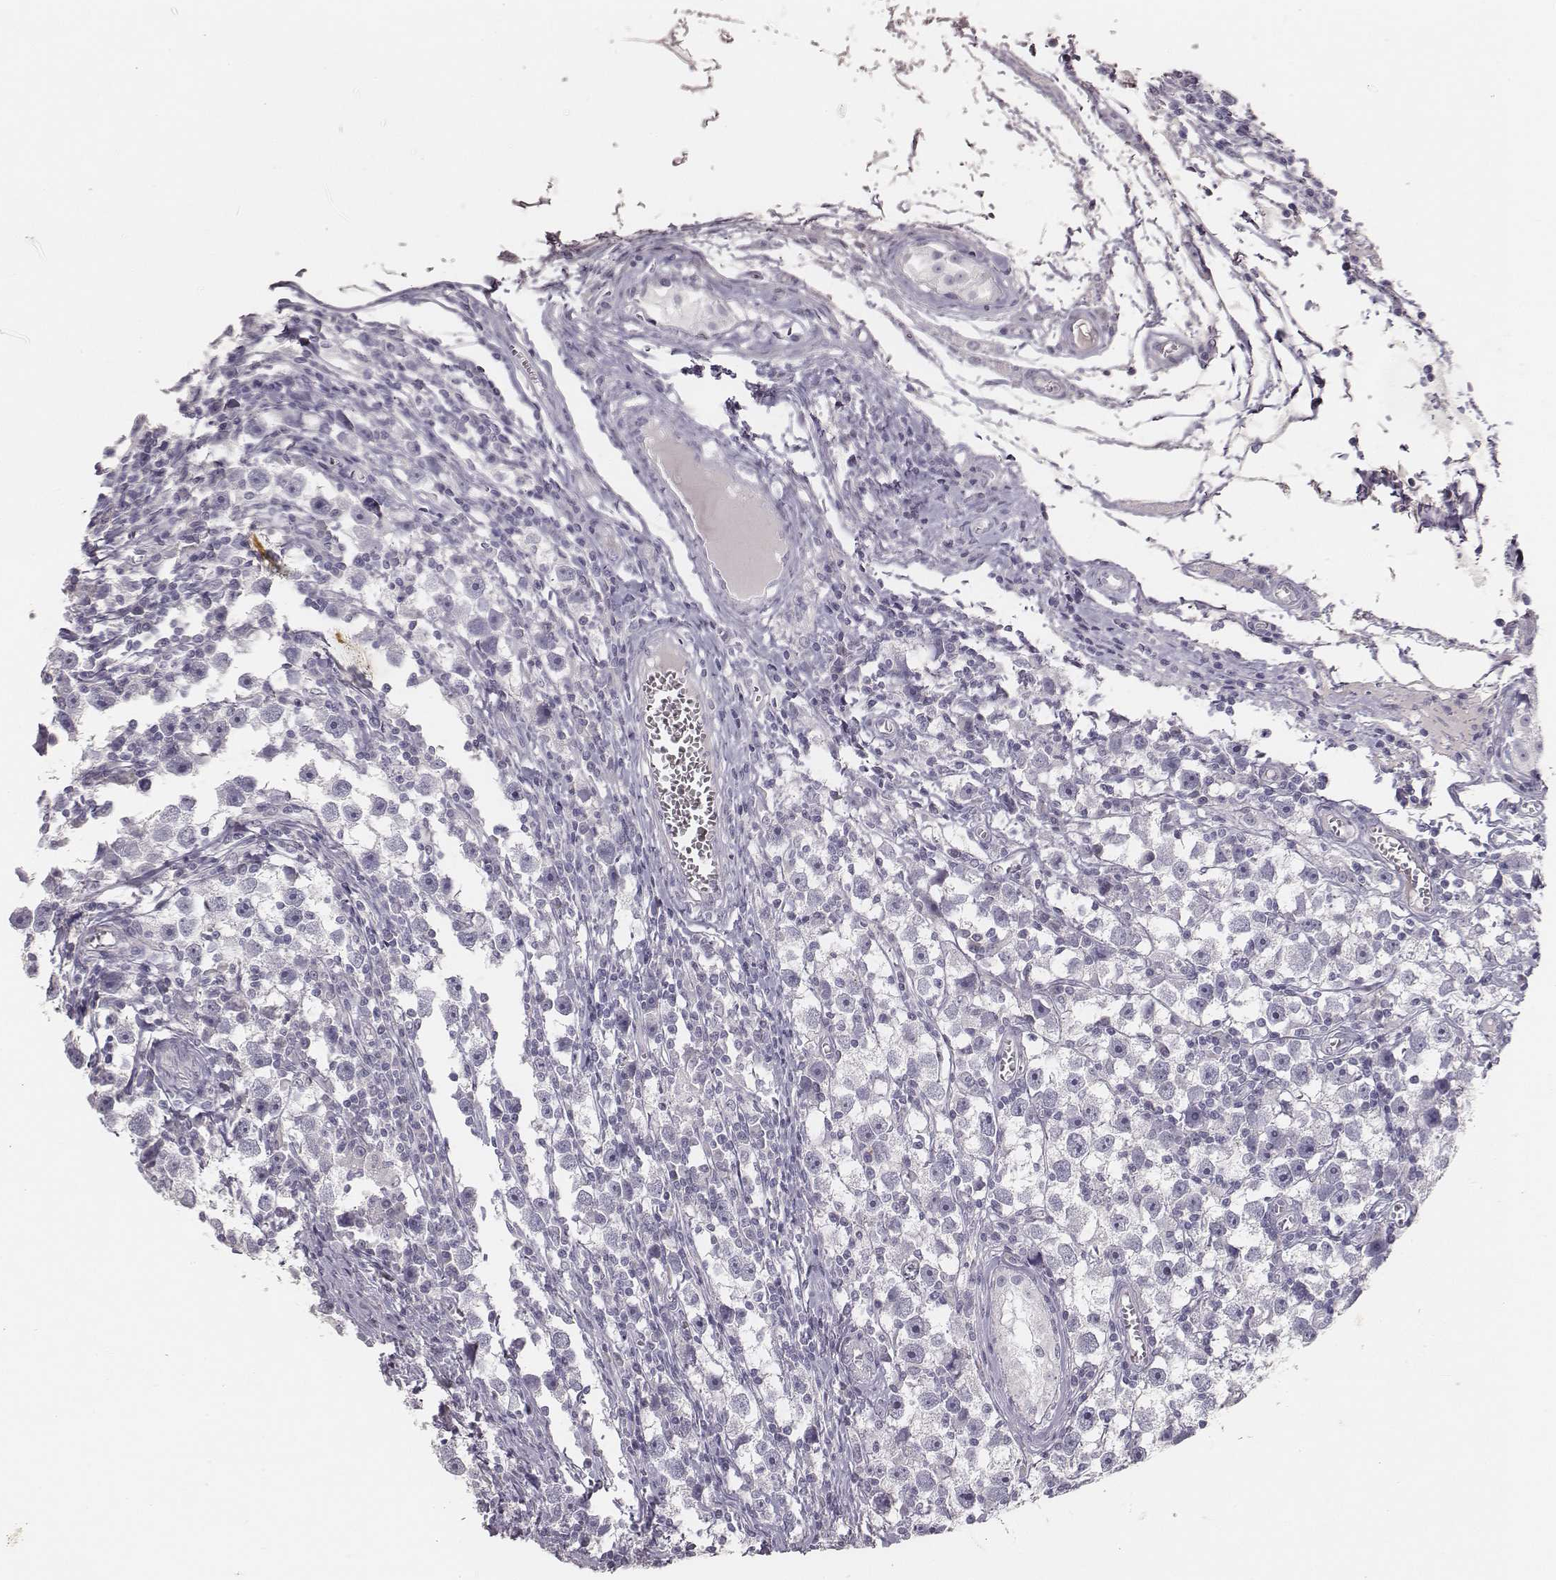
{"staining": {"intensity": "negative", "quantity": "none", "location": "none"}, "tissue": "testis cancer", "cell_type": "Tumor cells", "image_type": "cancer", "snomed": [{"axis": "morphology", "description": "Seminoma, NOS"}, {"axis": "topography", "description": "Testis"}], "caption": "The histopathology image exhibits no significant expression in tumor cells of testis cancer.", "gene": "MYH6", "patient": {"sex": "male", "age": 30}}